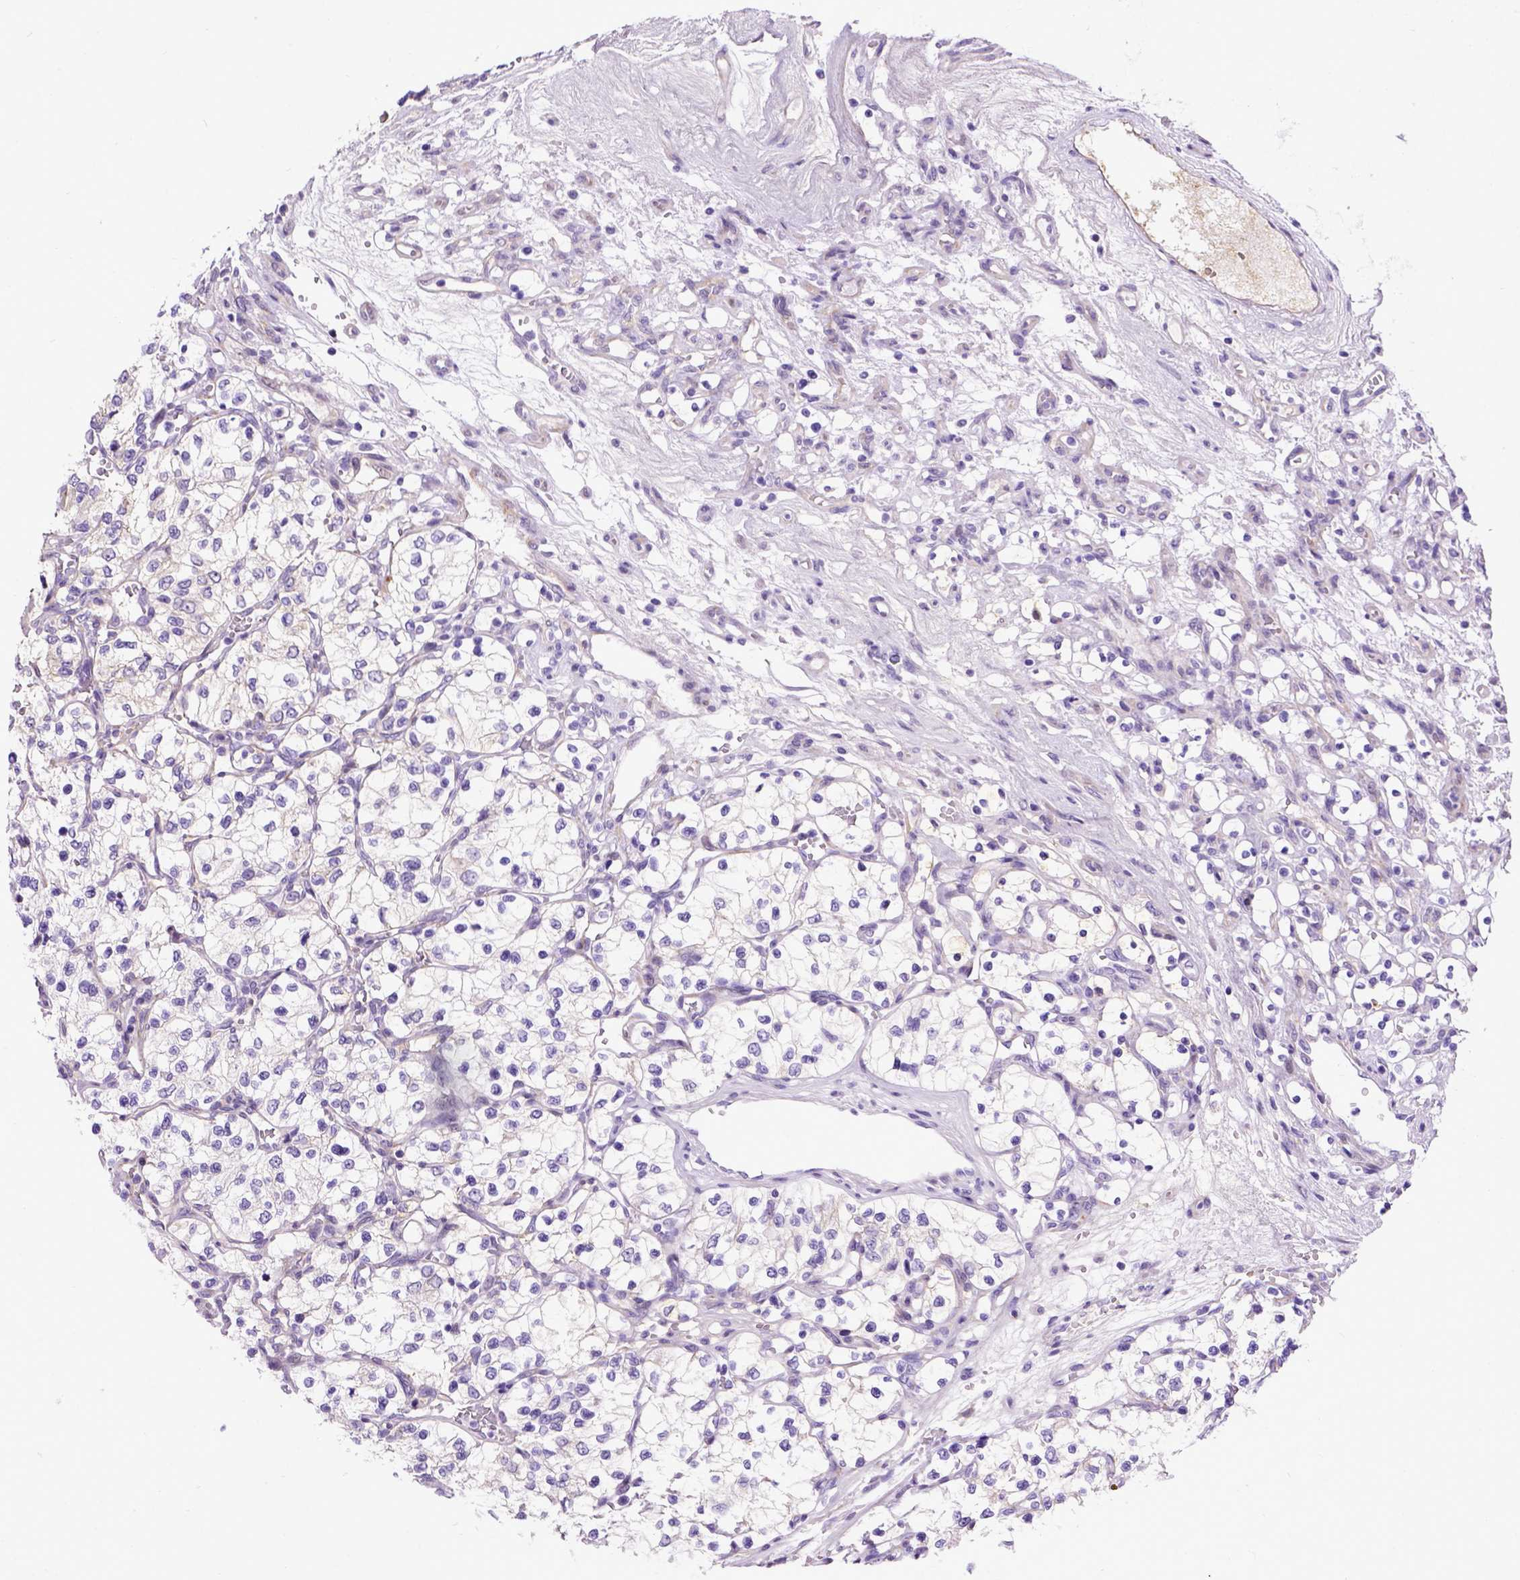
{"staining": {"intensity": "negative", "quantity": "none", "location": "none"}, "tissue": "renal cancer", "cell_type": "Tumor cells", "image_type": "cancer", "snomed": [{"axis": "morphology", "description": "Adenocarcinoma, NOS"}, {"axis": "topography", "description": "Kidney"}], "caption": "Micrograph shows no protein positivity in tumor cells of renal adenocarcinoma tissue. (DAB IHC visualized using brightfield microscopy, high magnification).", "gene": "ADAM12", "patient": {"sex": "female", "age": 69}}